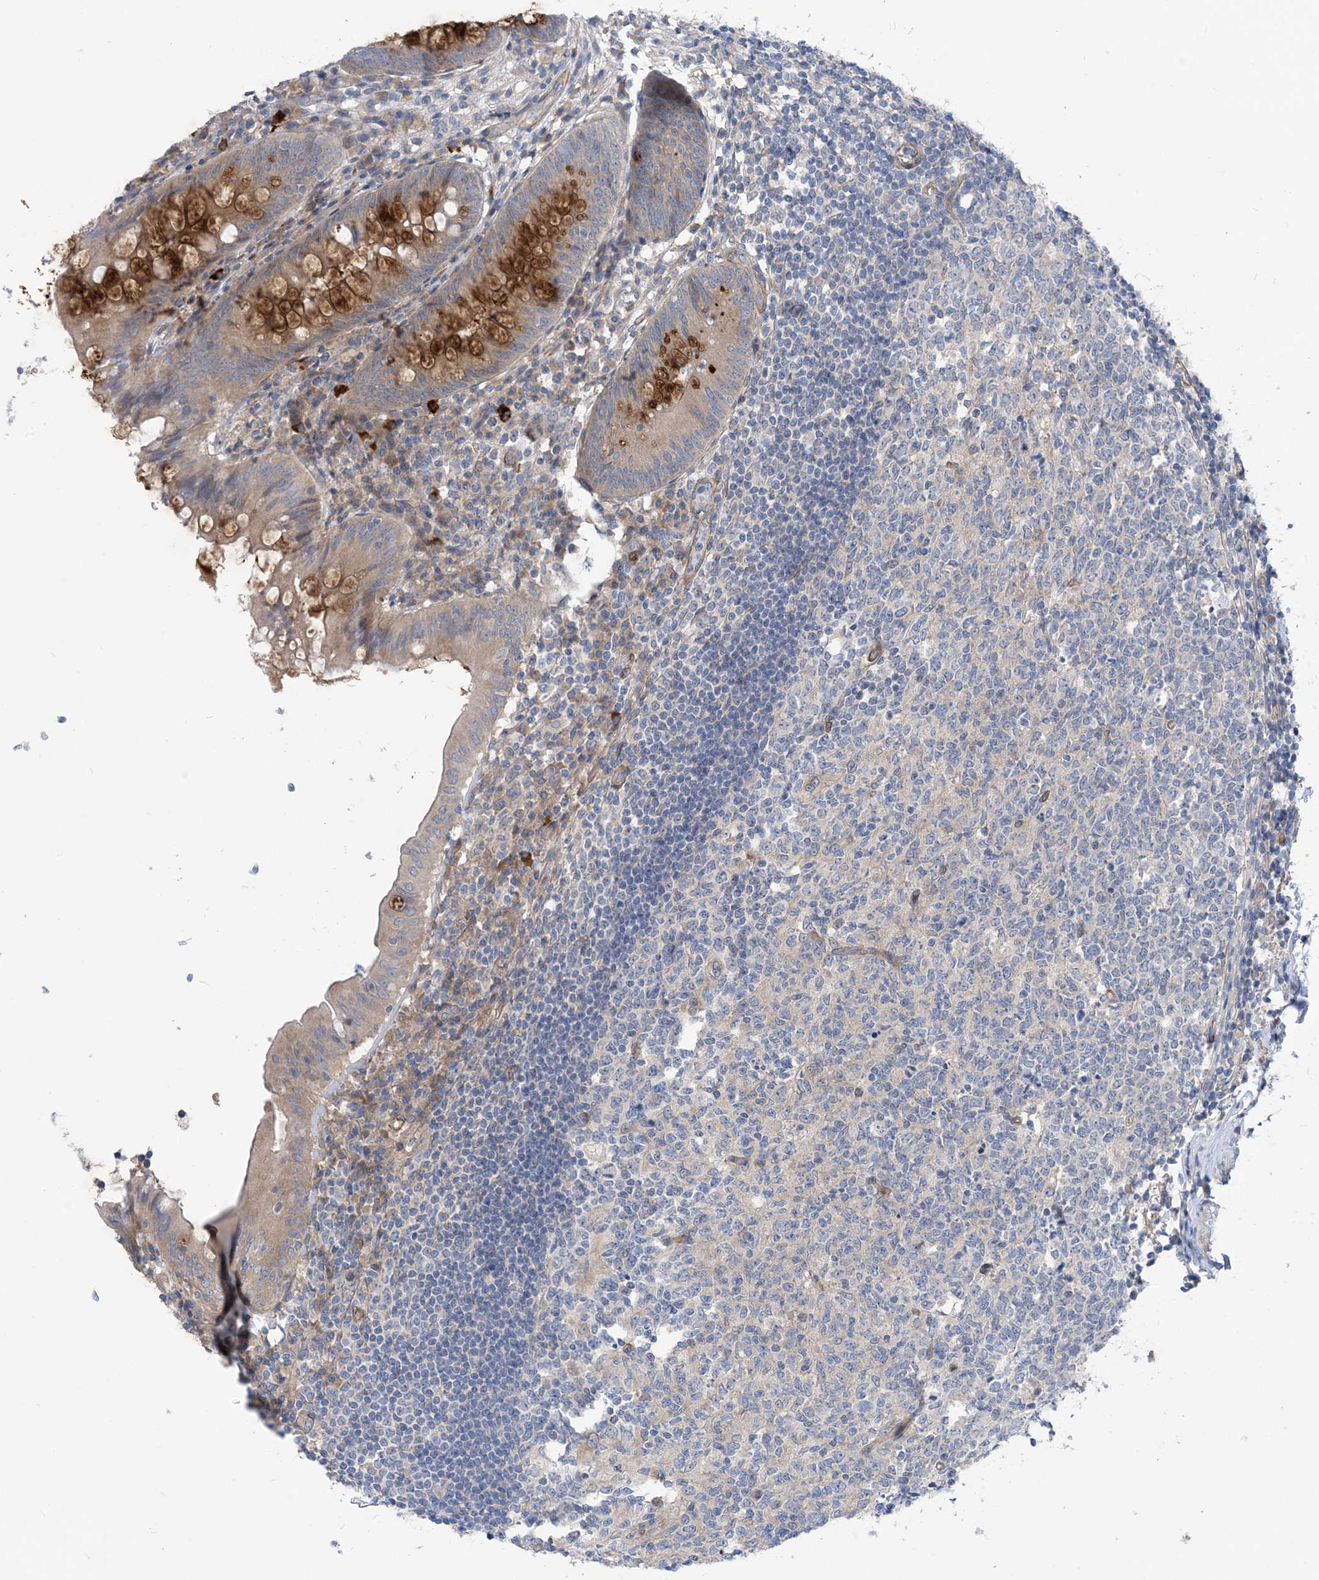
{"staining": {"intensity": "strong", "quantity": "25%-75%", "location": "cytoplasmic/membranous"}, "tissue": "appendix", "cell_type": "Glandular cells", "image_type": "normal", "snomed": [{"axis": "morphology", "description": "Normal tissue, NOS"}, {"axis": "topography", "description": "Appendix"}], "caption": "Immunohistochemical staining of normal human appendix demonstrates 25%-75% levels of strong cytoplasmic/membranous protein staining in approximately 25%-75% of glandular cells.", "gene": "PLEKHA3", "patient": {"sex": "female", "age": 54}}